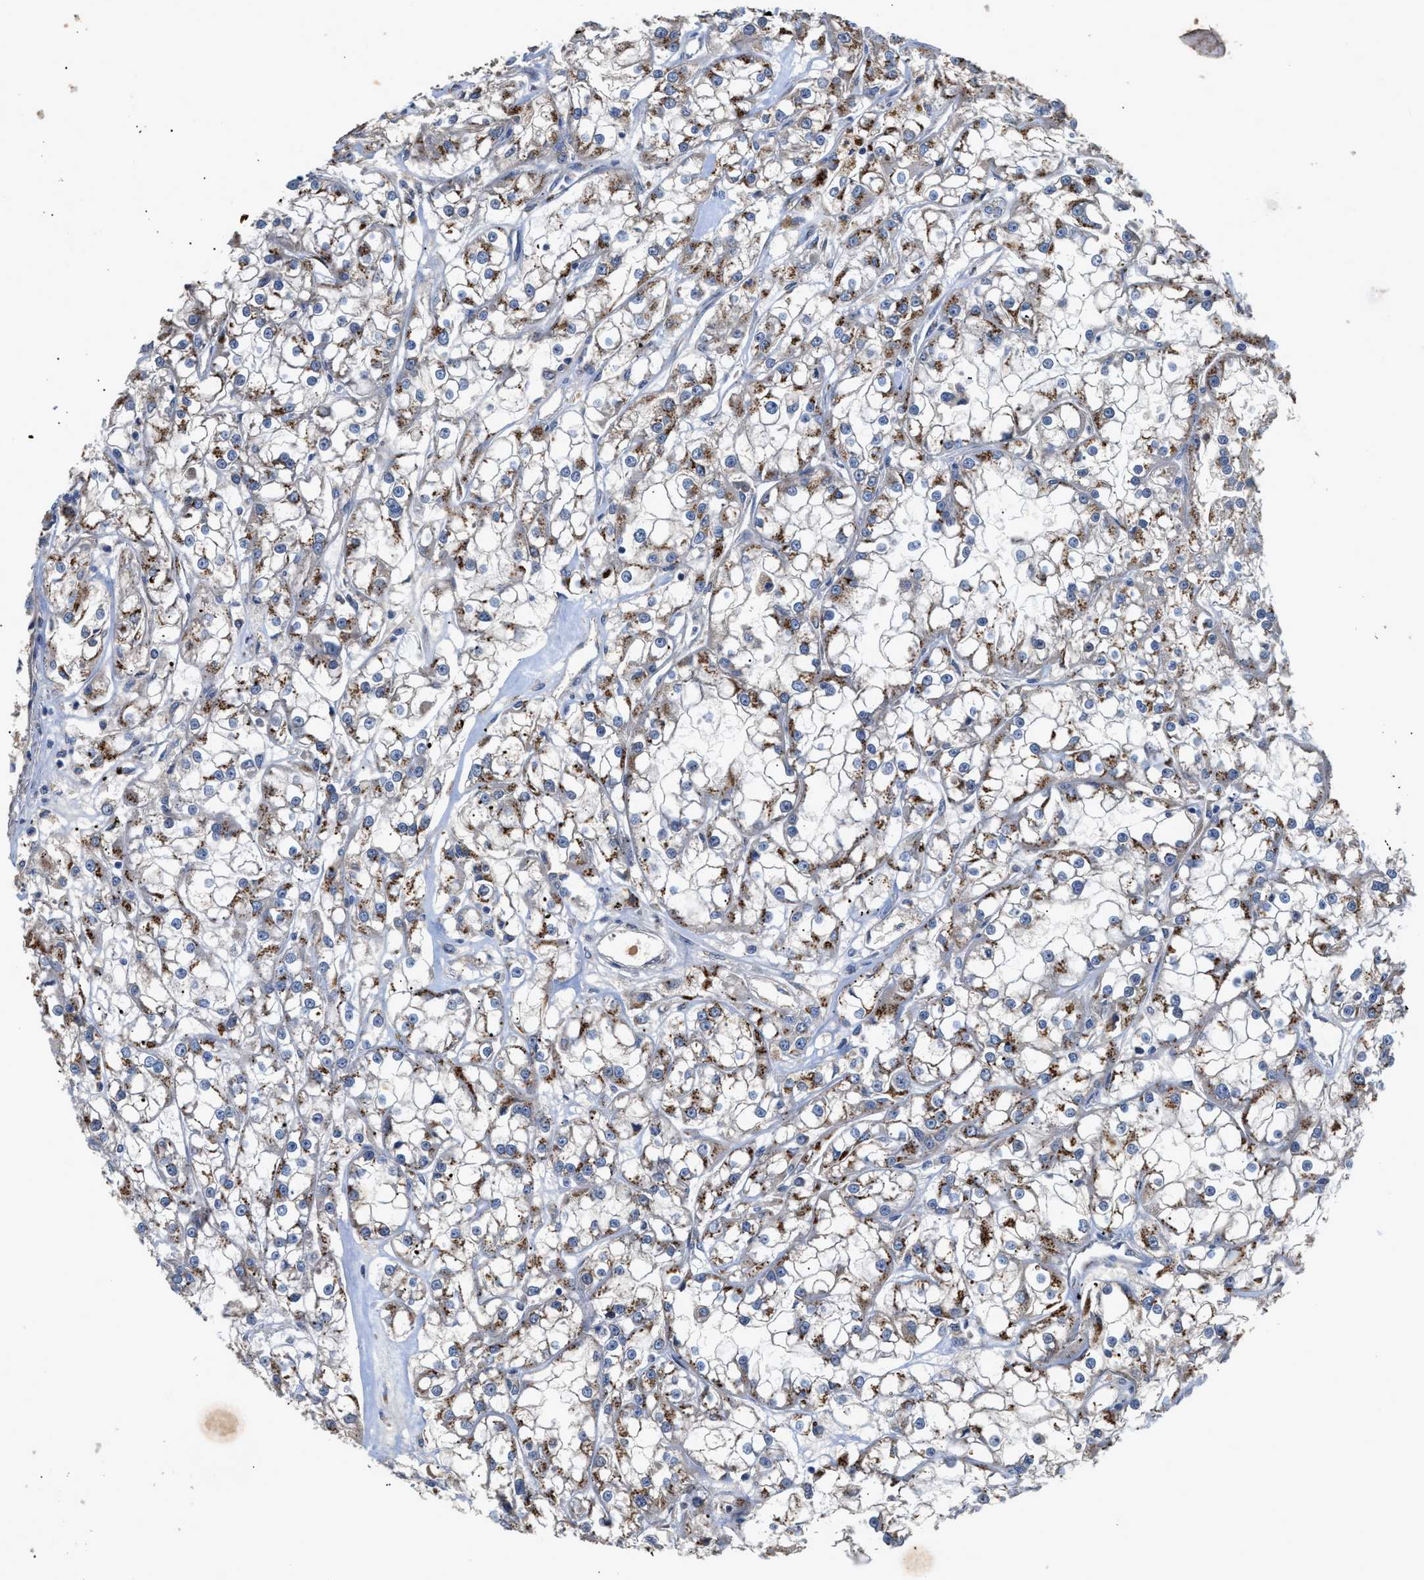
{"staining": {"intensity": "moderate", "quantity": "25%-75%", "location": "cytoplasmic/membranous"}, "tissue": "renal cancer", "cell_type": "Tumor cells", "image_type": "cancer", "snomed": [{"axis": "morphology", "description": "Adenocarcinoma, NOS"}, {"axis": "topography", "description": "Kidney"}], "caption": "A medium amount of moderate cytoplasmic/membranous staining is identified in approximately 25%-75% of tumor cells in renal cancer (adenocarcinoma) tissue.", "gene": "SIK2", "patient": {"sex": "female", "age": 52}}